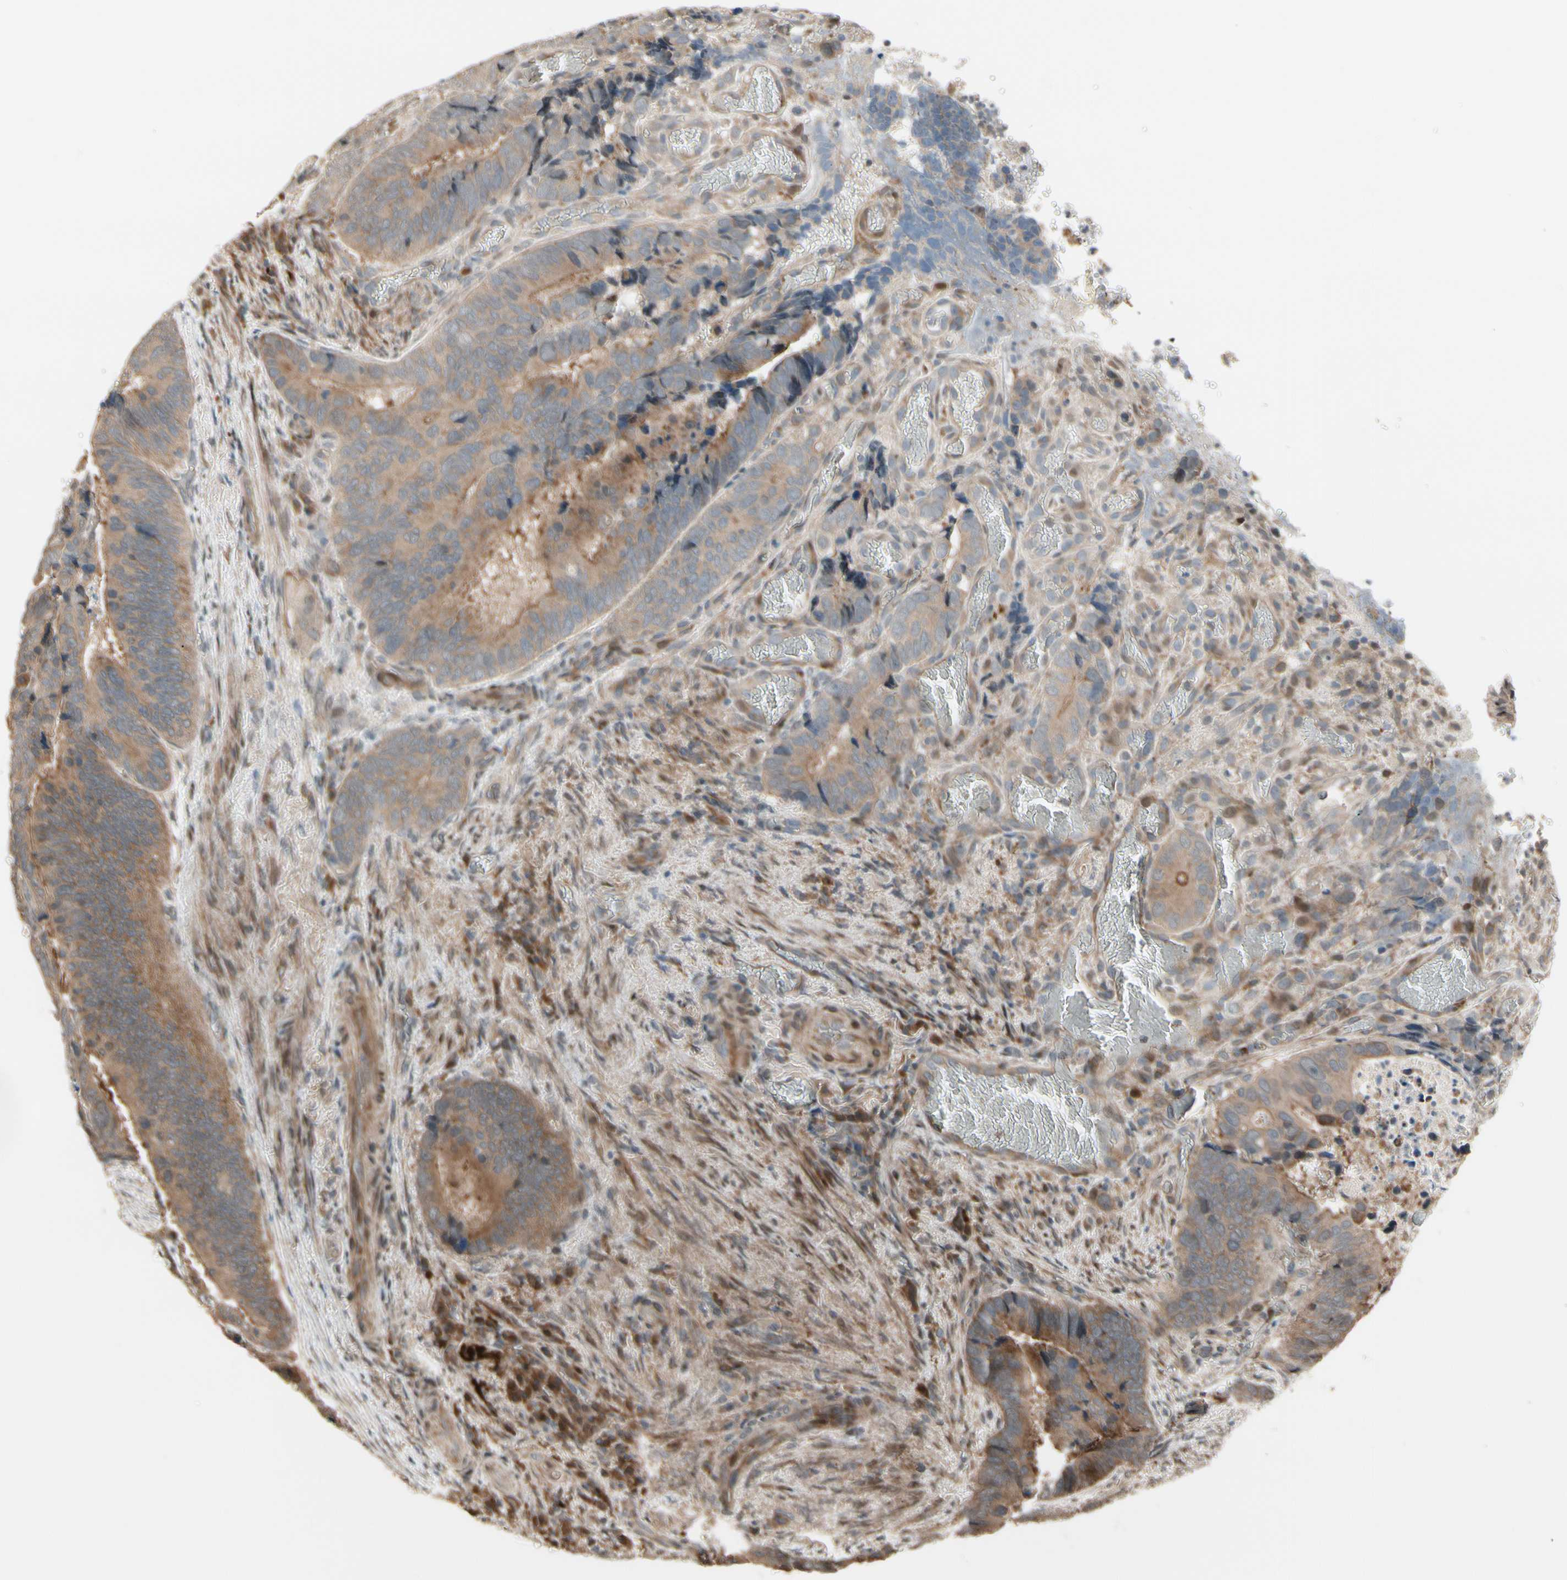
{"staining": {"intensity": "weak", "quantity": "25%-75%", "location": "cytoplasmic/membranous"}, "tissue": "colorectal cancer", "cell_type": "Tumor cells", "image_type": "cancer", "snomed": [{"axis": "morphology", "description": "Adenocarcinoma, NOS"}, {"axis": "topography", "description": "Colon"}], "caption": "IHC photomicrograph of adenocarcinoma (colorectal) stained for a protein (brown), which shows low levels of weak cytoplasmic/membranous staining in about 25%-75% of tumor cells.", "gene": "CSF1R", "patient": {"sex": "male", "age": 72}}